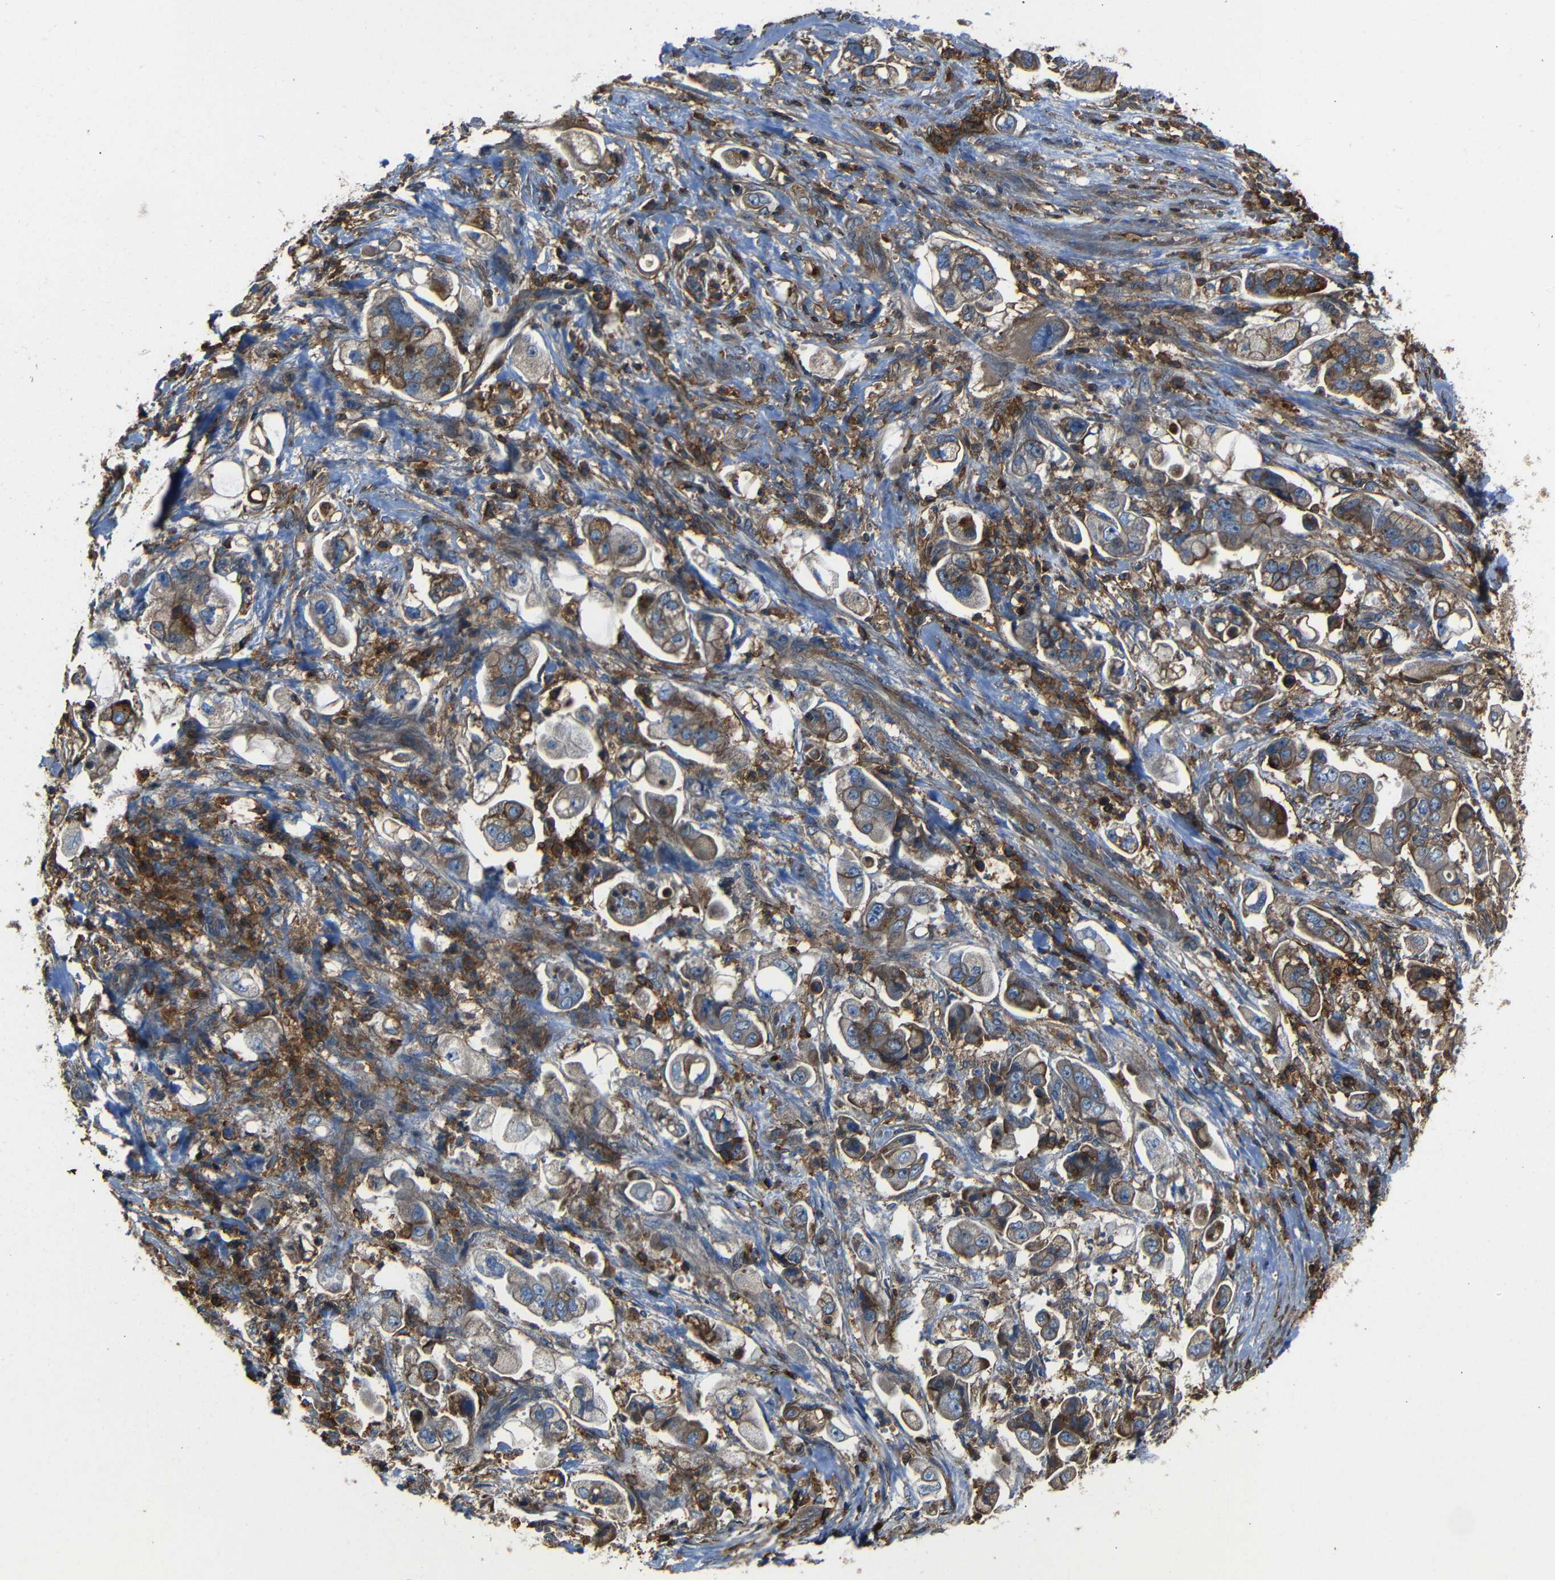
{"staining": {"intensity": "moderate", "quantity": ">75%", "location": "cytoplasmic/membranous"}, "tissue": "stomach cancer", "cell_type": "Tumor cells", "image_type": "cancer", "snomed": [{"axis": "morphology", "description": "Adenocarcinoma, NOS"}, {"axis": "topography", "description": "Stomach"}], "caption": "Moderate cytoplasmic/membranous positivity for a protein is appreciated in approximately >75% of tumor cells of stomach adenocarcinoma using IHC.", "gene": "ADGRE5", "patient": {"sex": "male", "age": 62}}